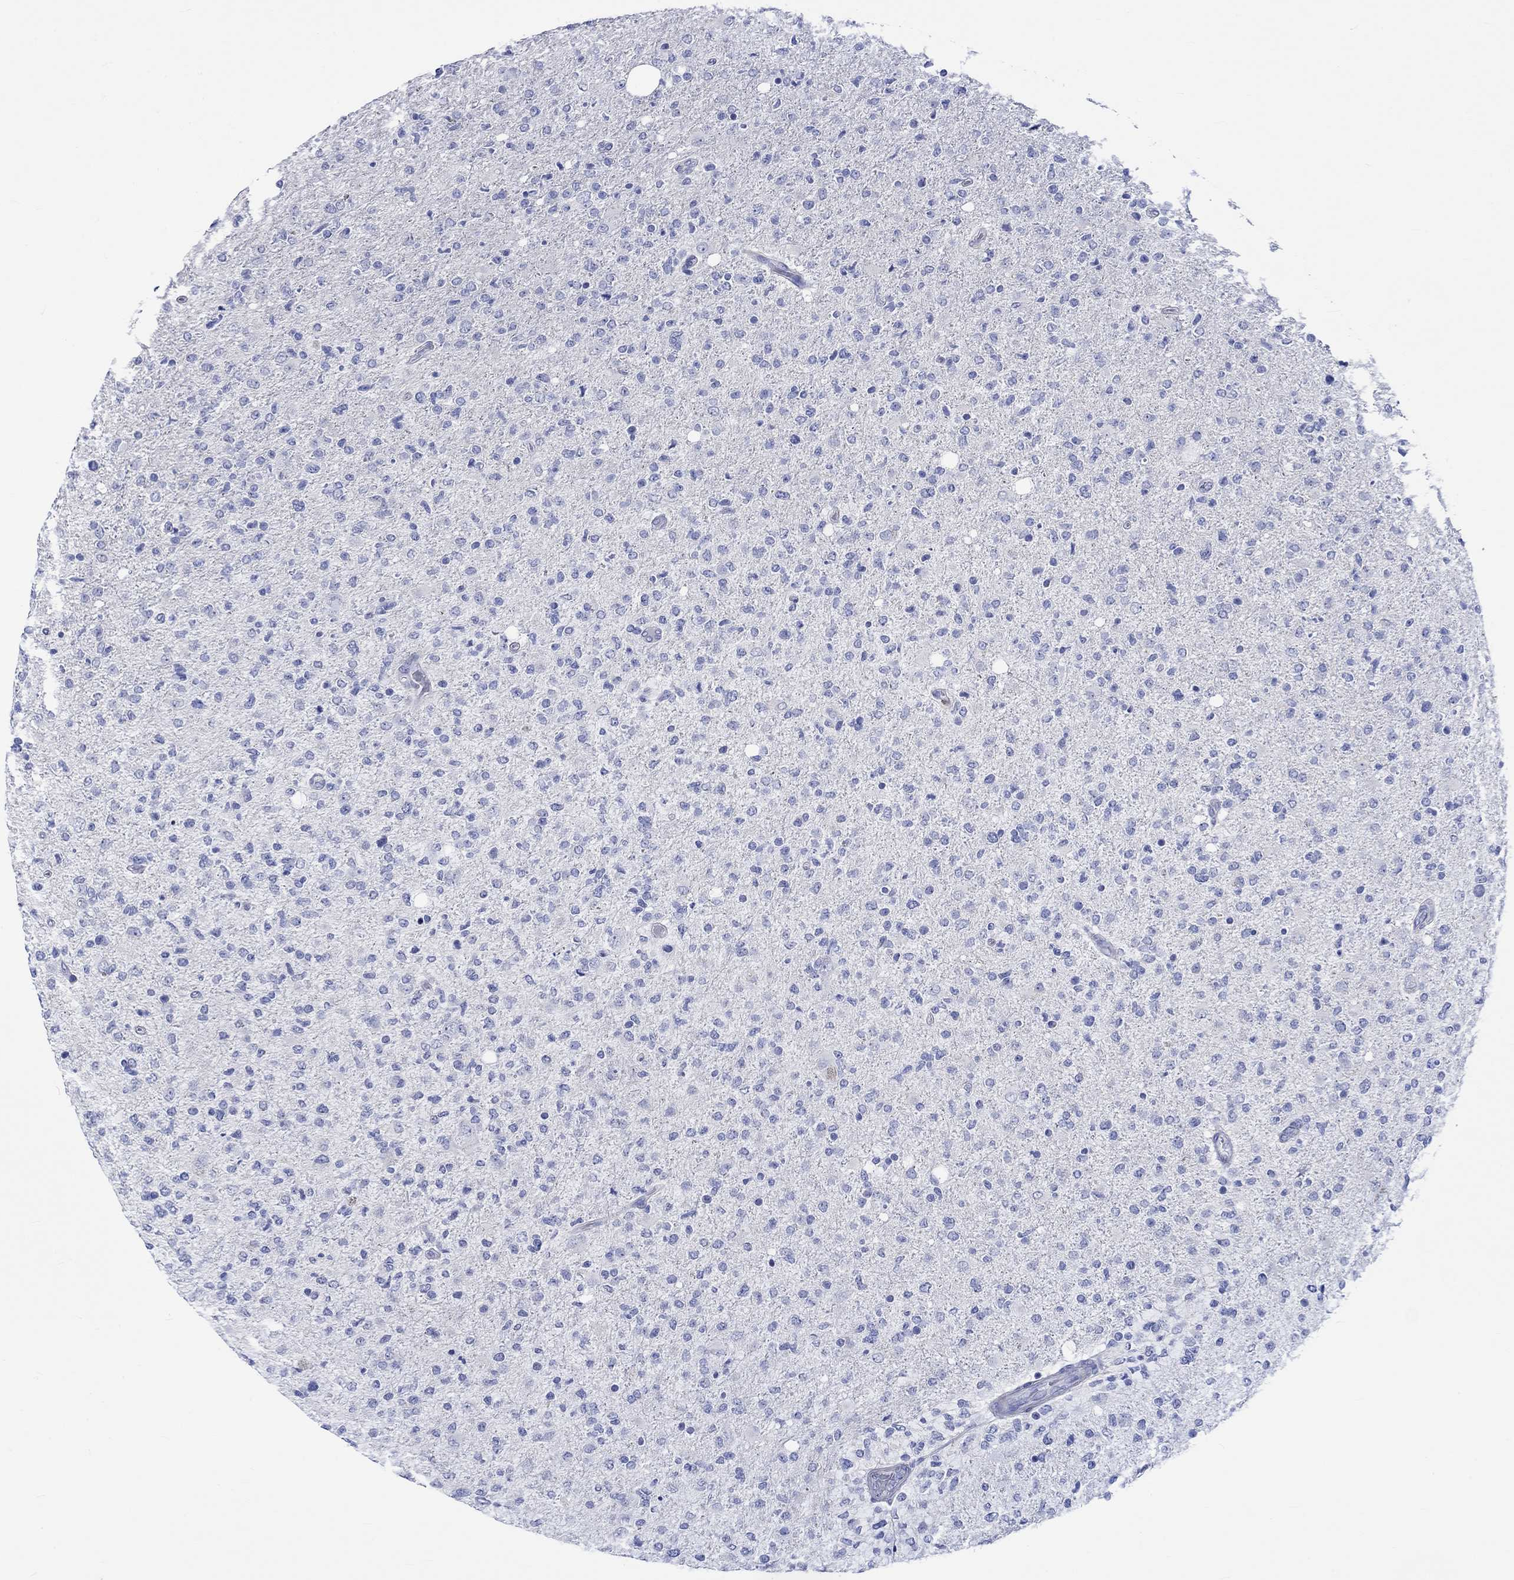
{"staining": {"intensity": "negative", "quantity": "none", "location": "none"}, "tissue": "glioma", "cell_type": "Tumor cells", "image_type": "cancer", "snomed": [{"axis": "morphology", "description": "Glioma, malignant, High grade"}, {"axis": "topography", "description": "Cerebral cortex"}], "caption": "A histopathology image of human malignant glioma (high-grade) is negative for staining in tumor cells. (Brightfield microscopy of DAB (3,3'-diaminobenzidine) IHC at high magnification).", "gene": "HARBI1", "patient": {"sex": "male", "age": 70}}